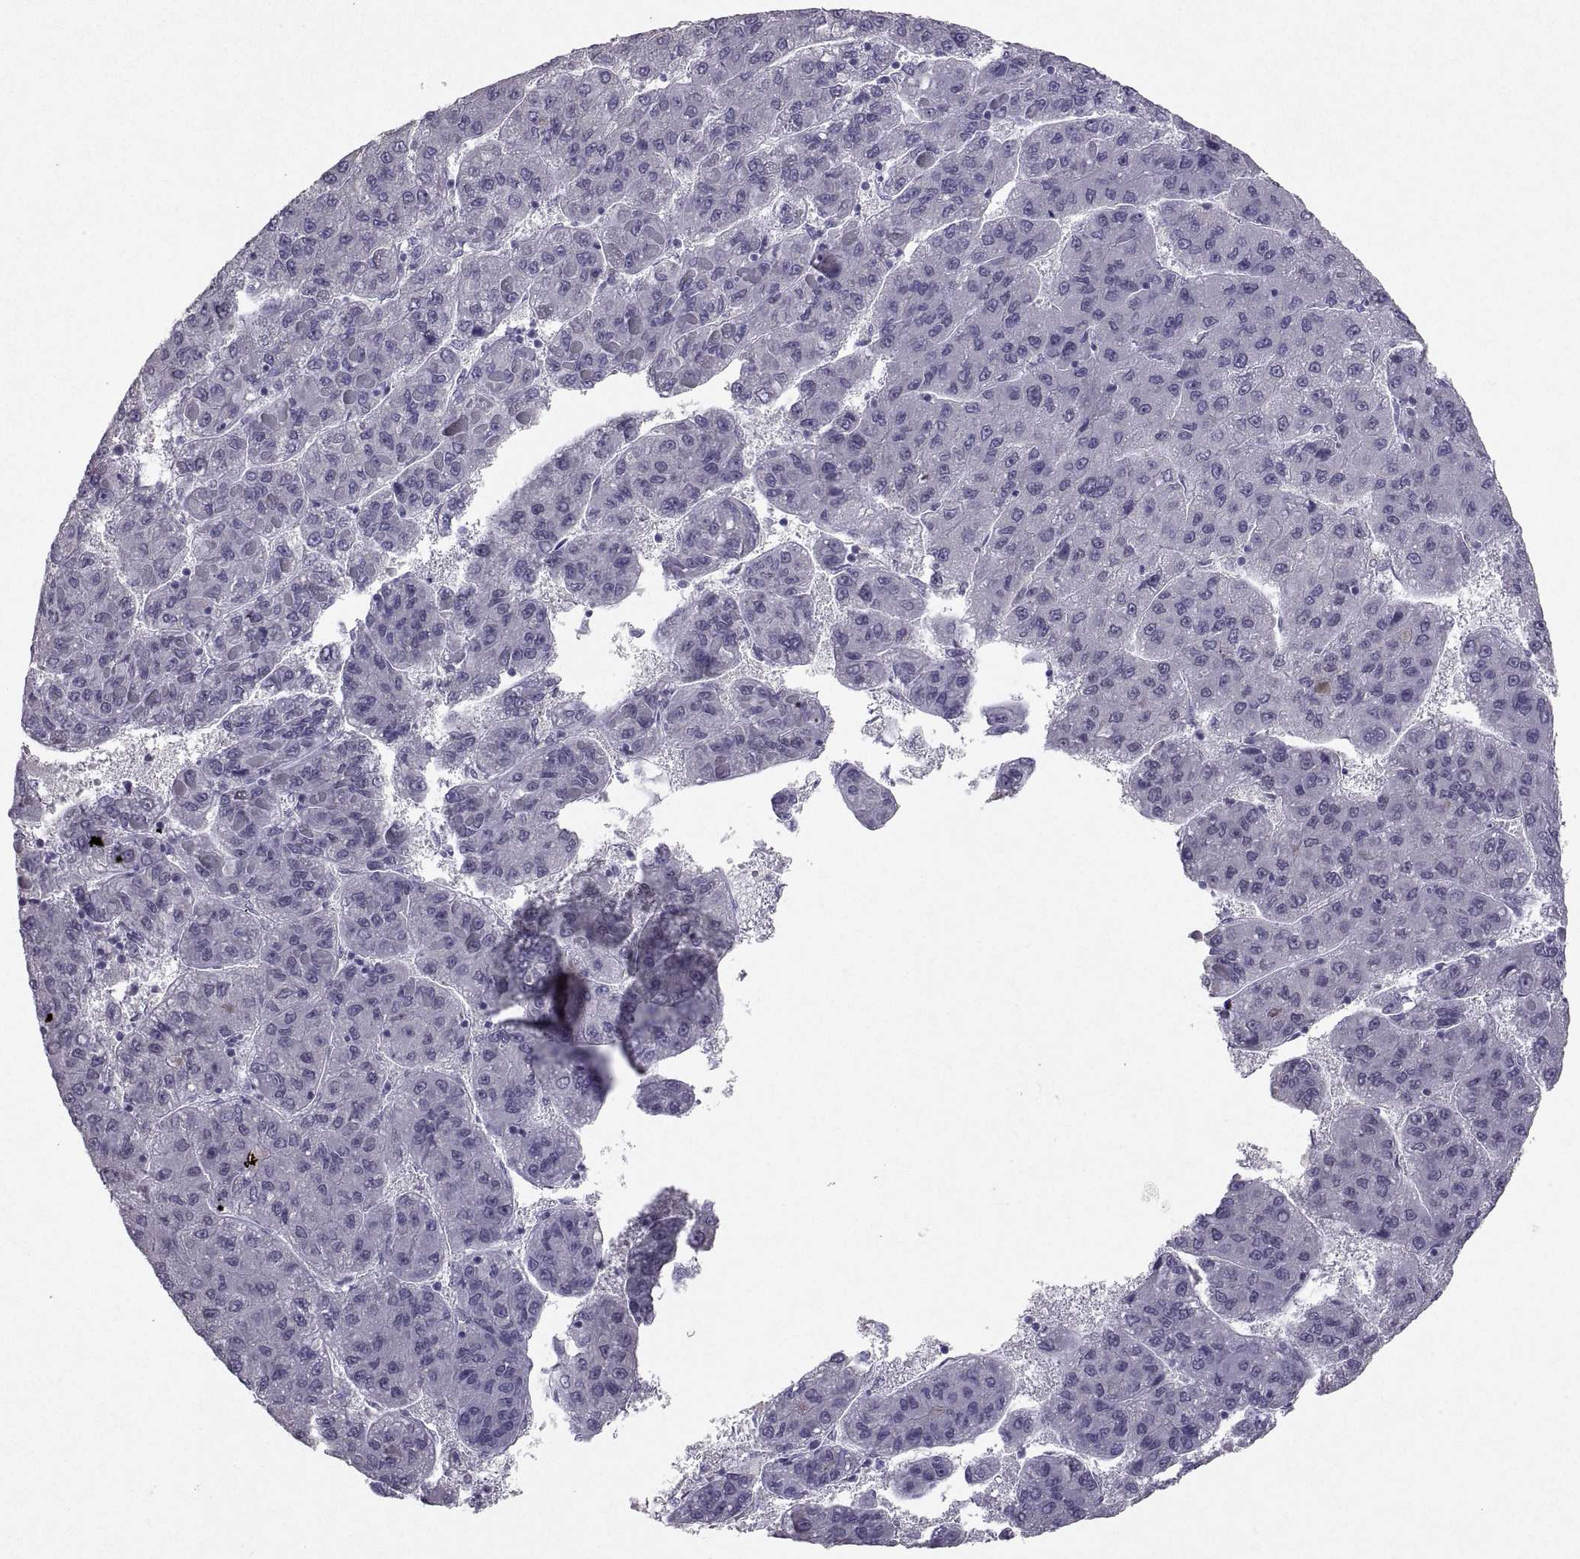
{"staining": {"intensity": "negative", "quantity": "none", "location": "none"}, "tissue": "liver cancer", "cell_type": "Tumor cells", "image_type": "cancer", "snomed": [{"axis": "morphology", "description": "Carcinoma, Hepatocellular, NOS"}, {"axis": "topography", "description": "Liver"}], "caption": "This photomicrograph is of liver hepatocellular carcinoma stained with immunohistochemistry (IHC) to label a protein in brown with the nuclei are counter-stained blue. There is no positivity in tumor cells.", "gene": "SOX21", "patient": {"sex": "female", "age": 82}}